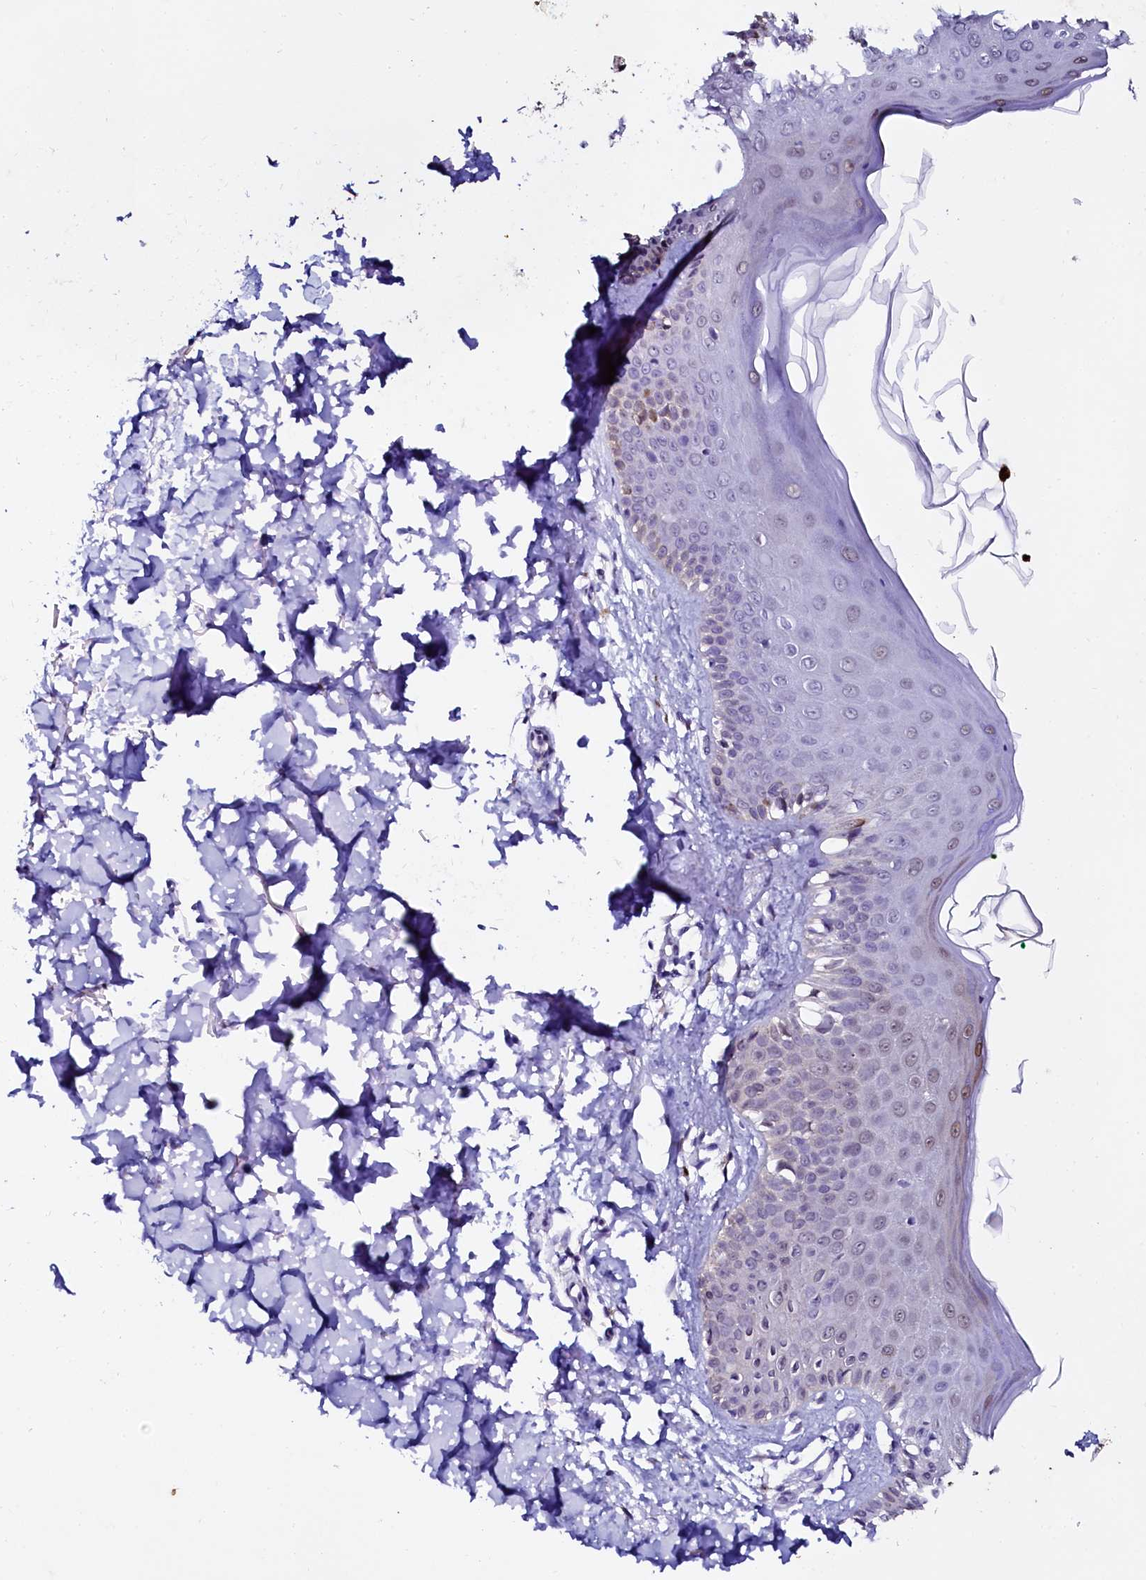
{"staining": {"intensity": "negative", "quantity": "none", "location": "none"}, "tissue": "skin", "cell_type": "Fibroblasts", "image_type": "normal", "snomed": [{"axis": "morphology", "description": "Normal tissue, NOS"}, {"axis": "topography", "description": "Skin"}], "caption": "The photomicrograph reveals no staining of fibroblasts in normal skin.", "gene": "SORD", "patient": {"sex": "male", "age": 52}}